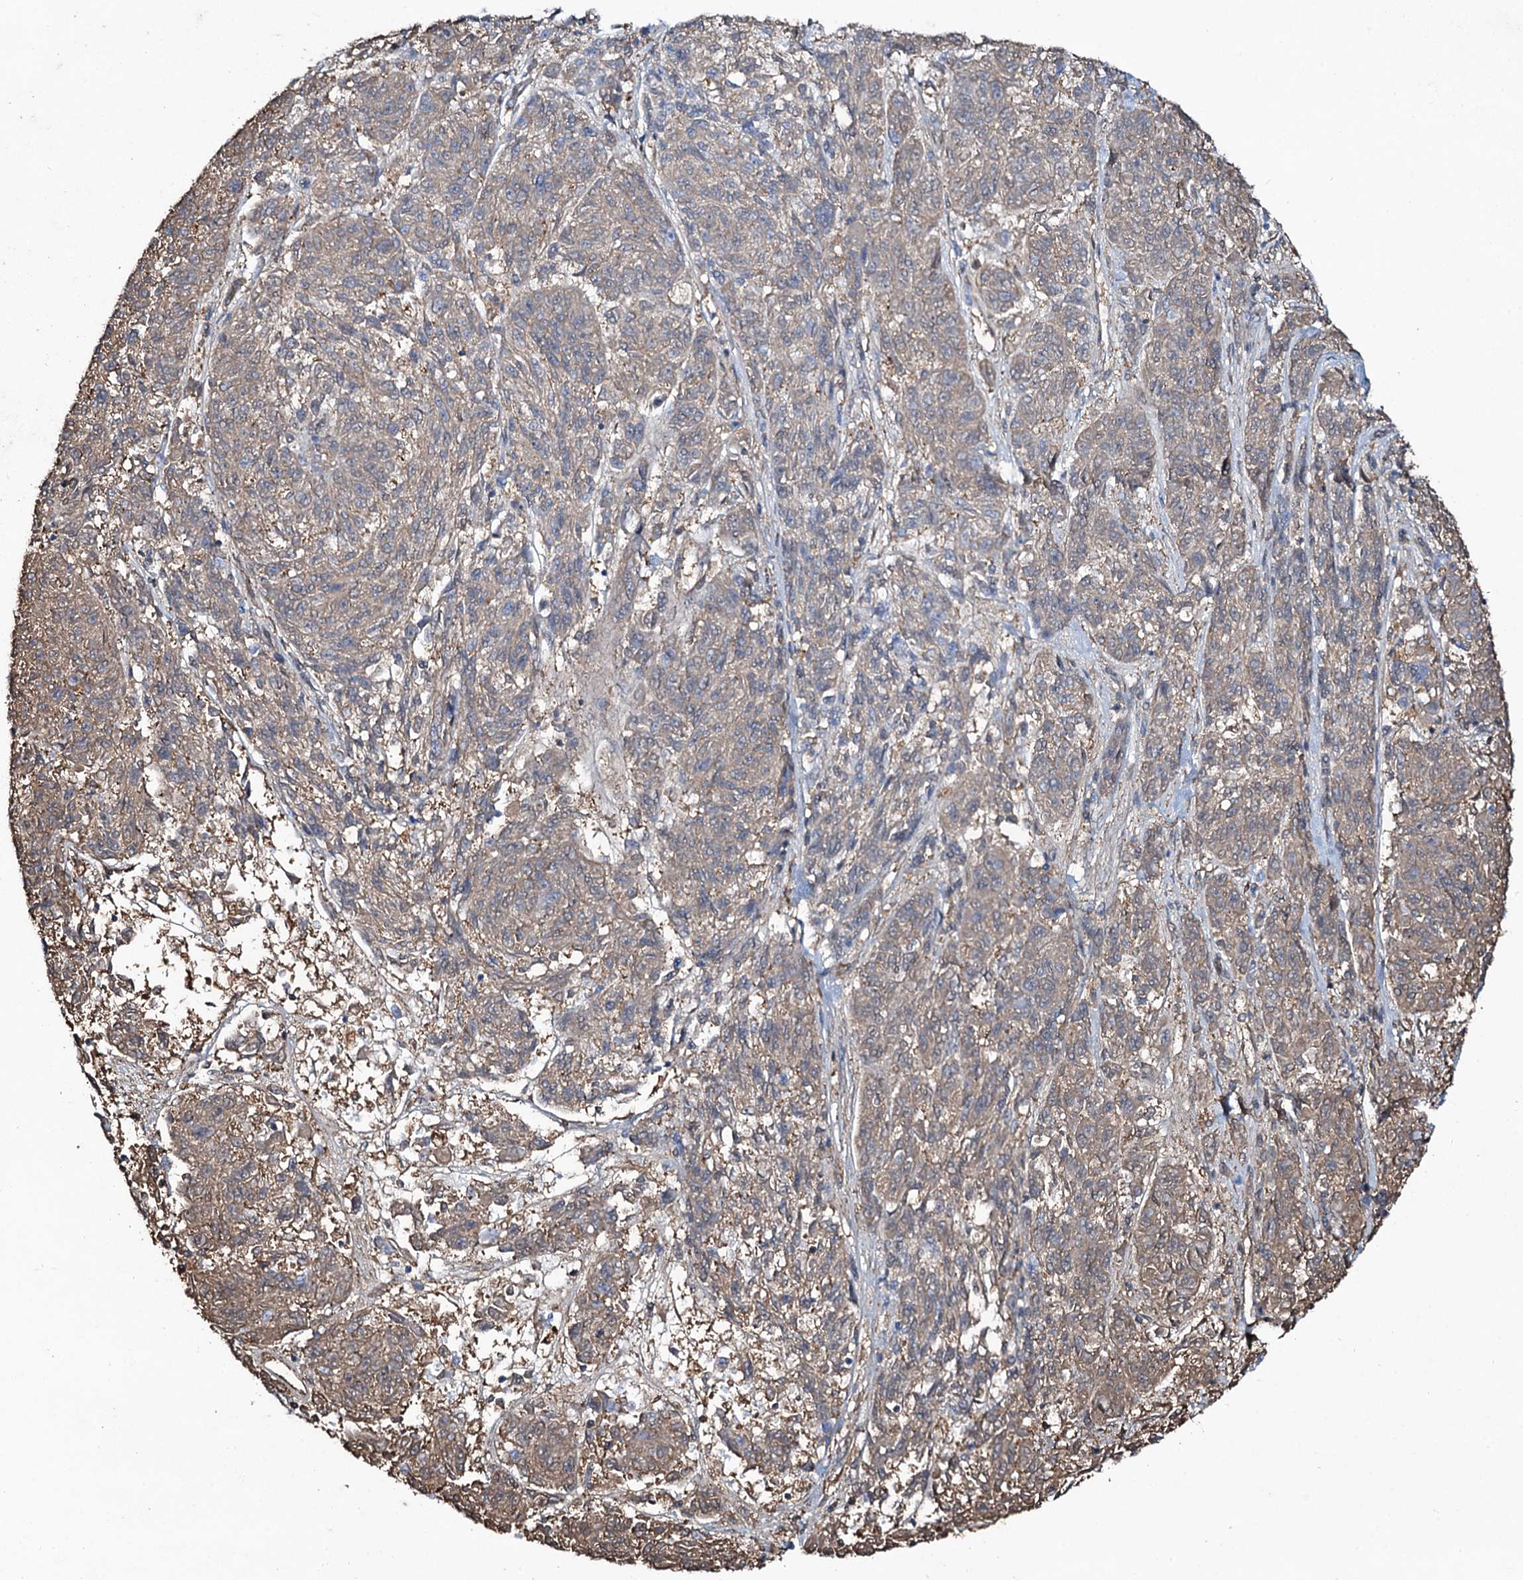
{"staining": {"intensity": "moderate", "quantity": "<25%", "location": "cytoplasmic/membranous"}, "tissue": "melanoma", "cell_type": "Tumor cells", "image_type": "cancer", "snomed": [{"axis": "morphology", "description": "Malignant melanoma, NOS"}, {"axis": "topography", "description": "Skin"}], "caption": "Protein analysis of malignant melanoma tissue shows moderate cytoplasmic/membranous expression in about <25% of tumor cells.", "gene": "EDN1", "patient": {"sex": "male", "age": 53}}